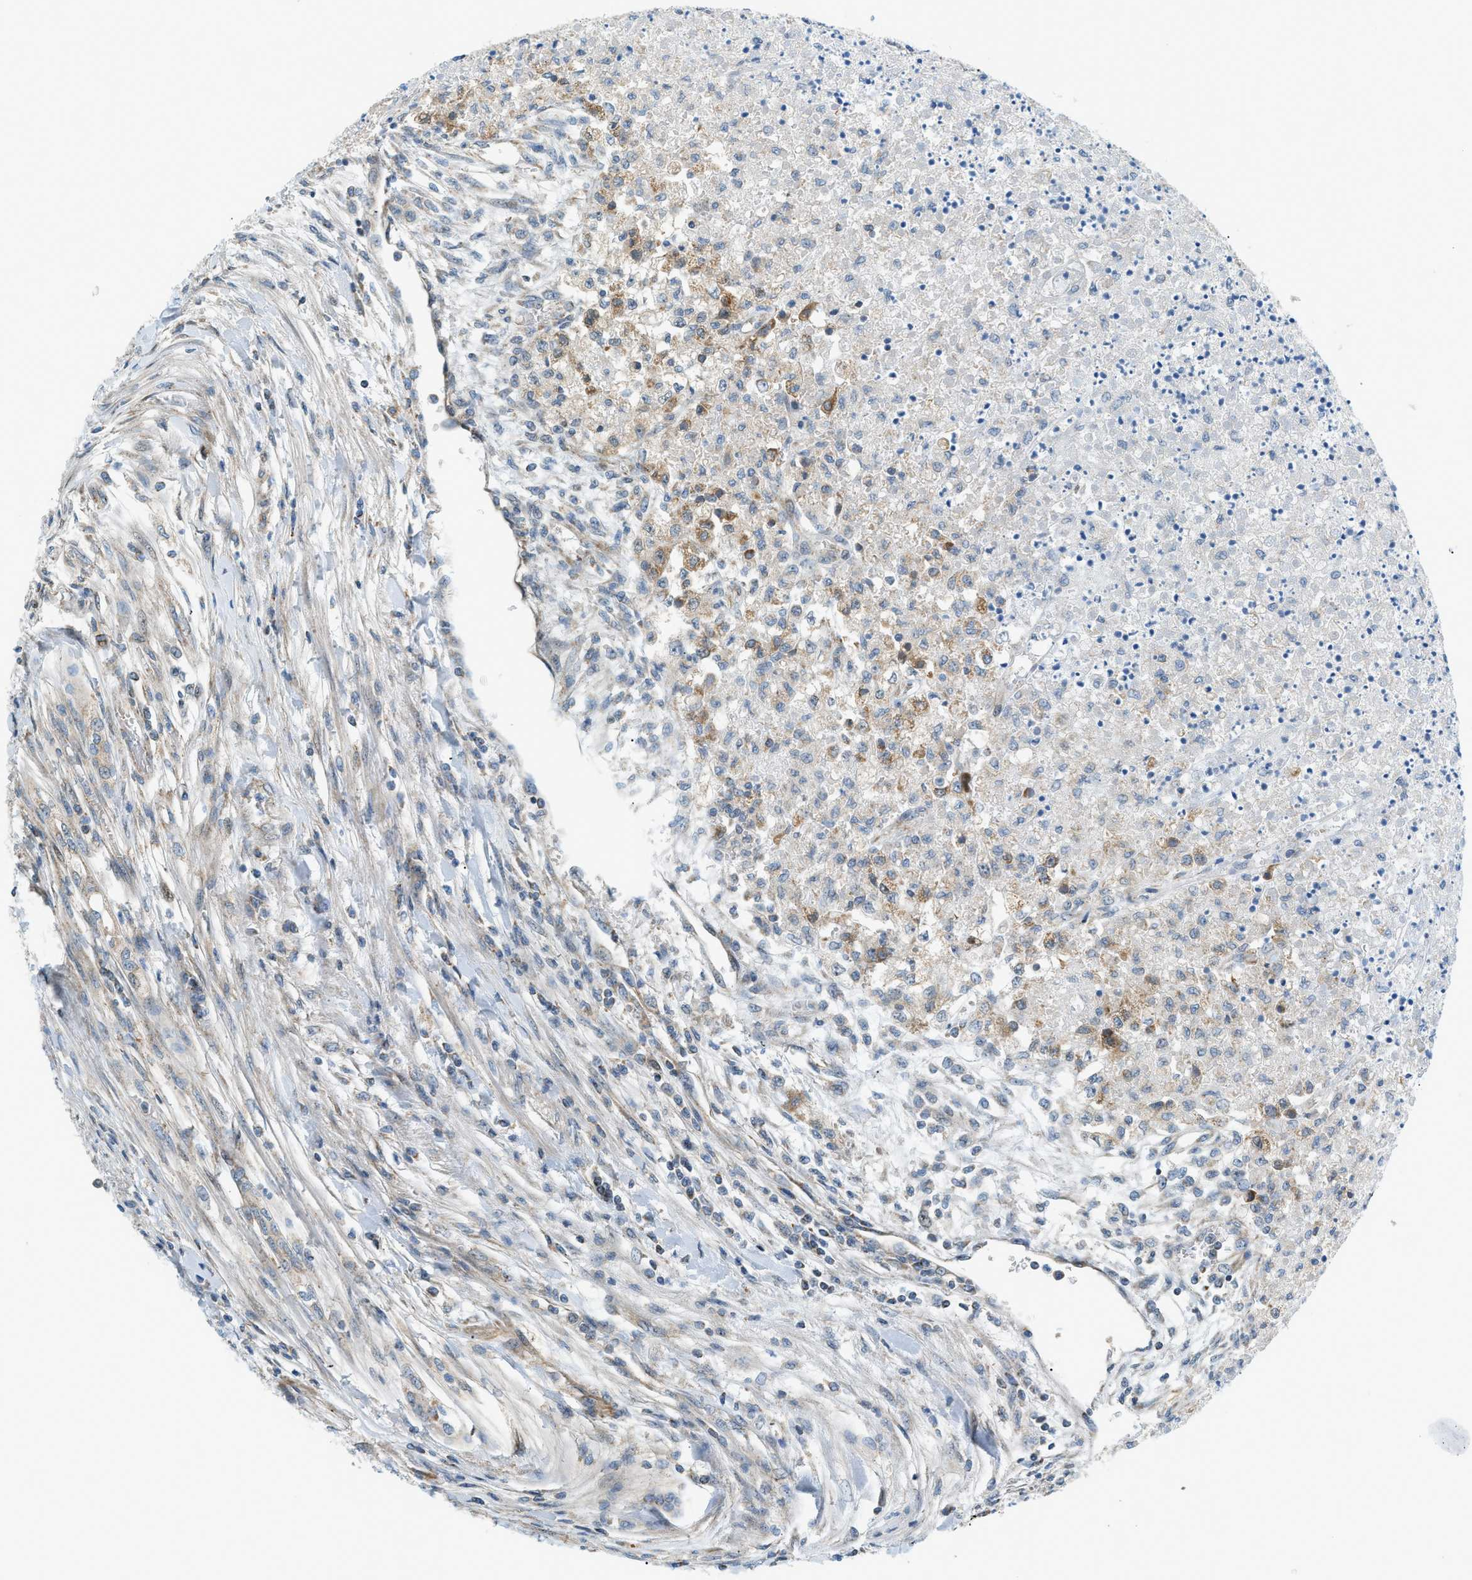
{"staining": {"intensity": "moderate", "quantity": "25%-75%", "location": "cytoplasmic/membranous"}, "tissue": "renal cancer", "cell_type": "Tumor cells", "image_type": "cancer", "snomed": [{"axis": "morphology", "description": "Adenocarcinoma, NOS"}, {"axis": "topography", "description": "Kidney"}], "caption": "DAB (3,3'-diaminobenzidine) immunohistochemical staining of adenocarcinoma (renal) shows moderate cytoplasmic/membranous protein positivity in about 25%-75% of tumor cells. The protein is shown in brown color, while the nuclei are stained blue.", "gene": "PIGG", "patient": {"sex": "female", "age": 54}}